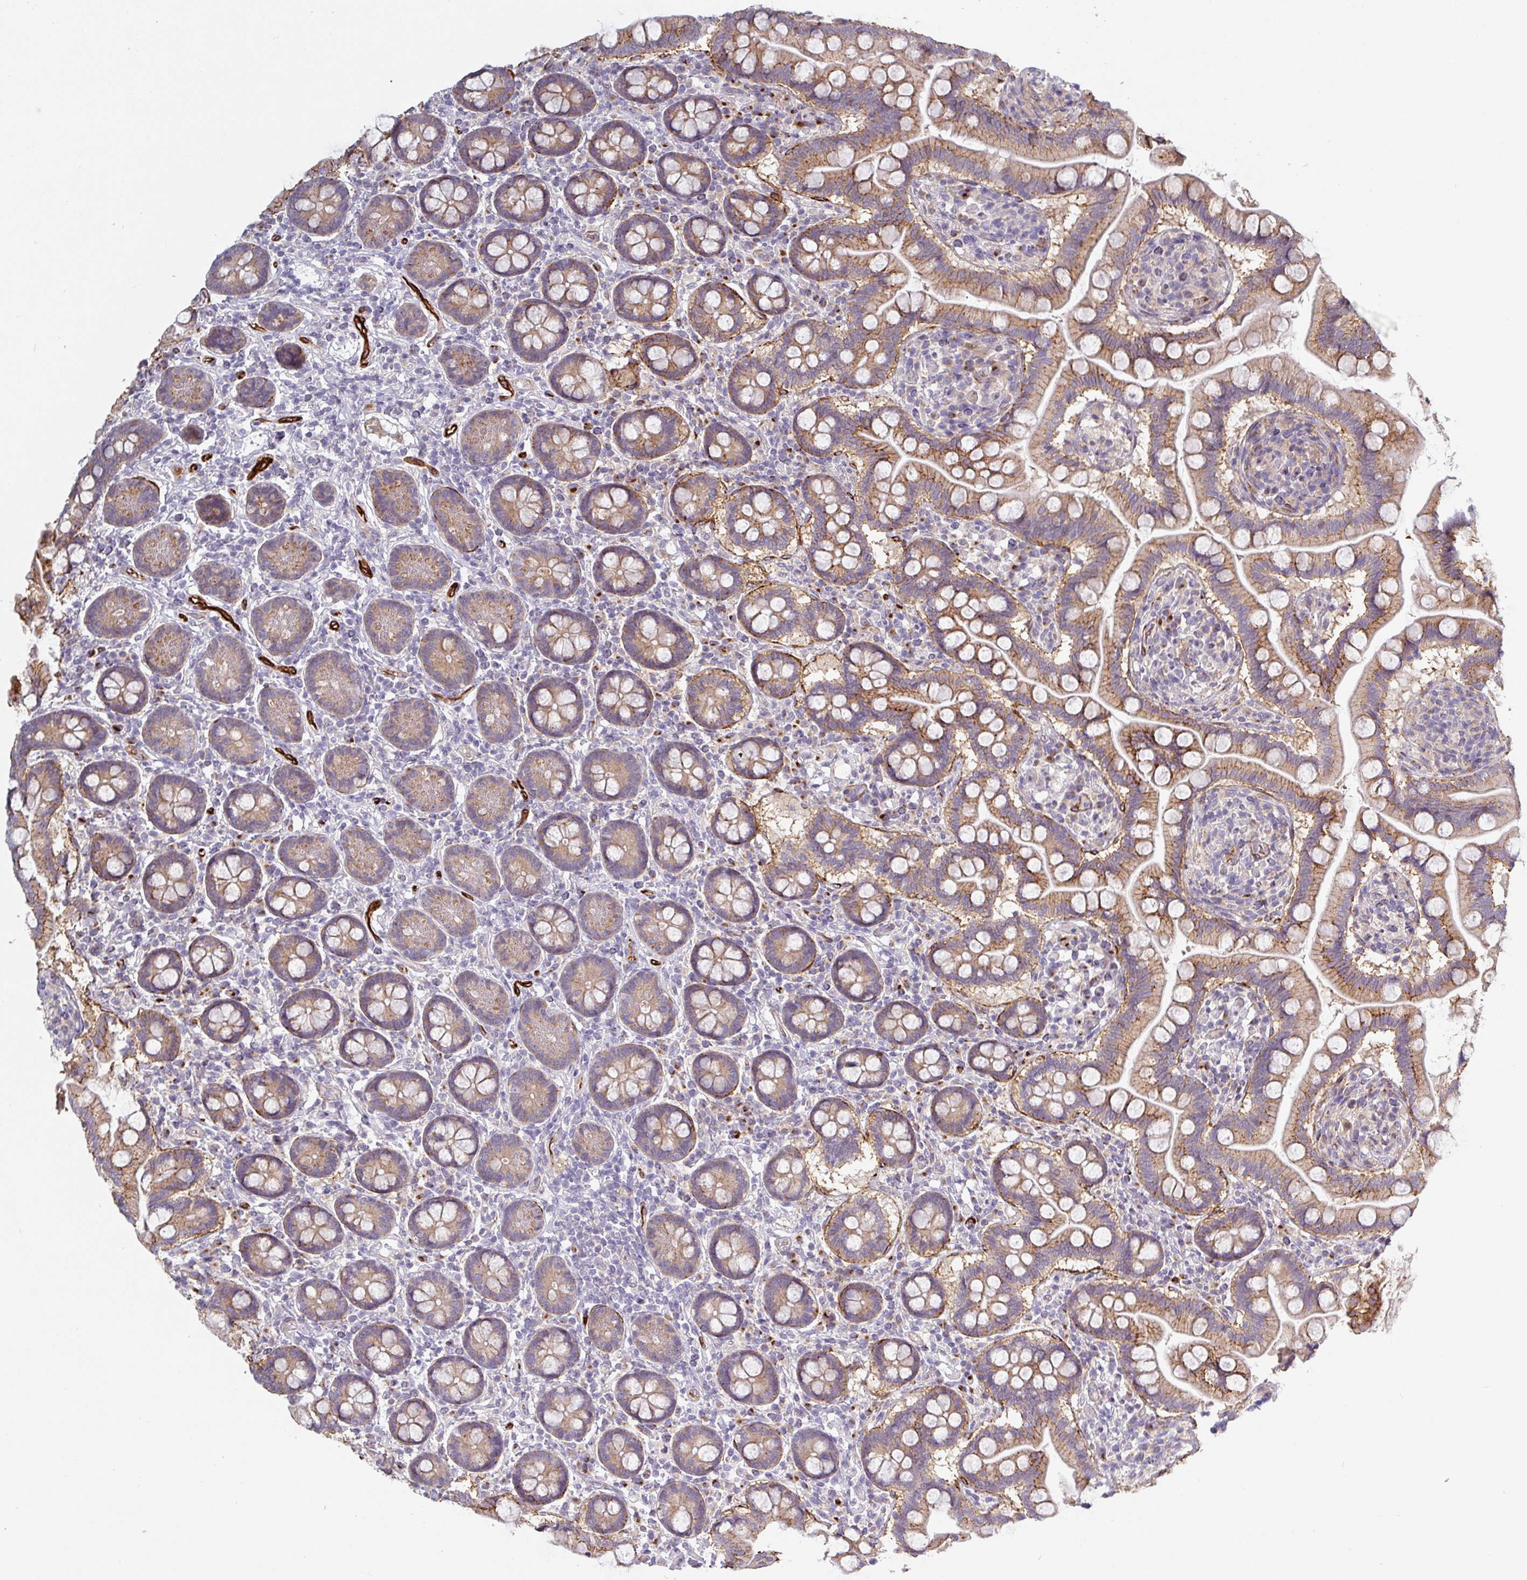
{"staining": {"intensity": "moderate", "quantity": ">75%", "location": "cytoplasmic/membranous"}, "tissue": "small intestine", "cell_type": "Glandular cells", "image_type": "normal", "snomed": [{"axis": "morphology", "description": "Normal tissue, NOS"}, {"axis": "topography", "description": "Small intestine"}], "caption": "The micrograph exhibits a brown stain indicating the presence of a protein in the cytoplasmic/membranous of glandular cells in small intestine. (IHC, brightfield microscopy, high magnification).", "gene": "PRODH2", "patient": {"sex": "female", "age": 64}}